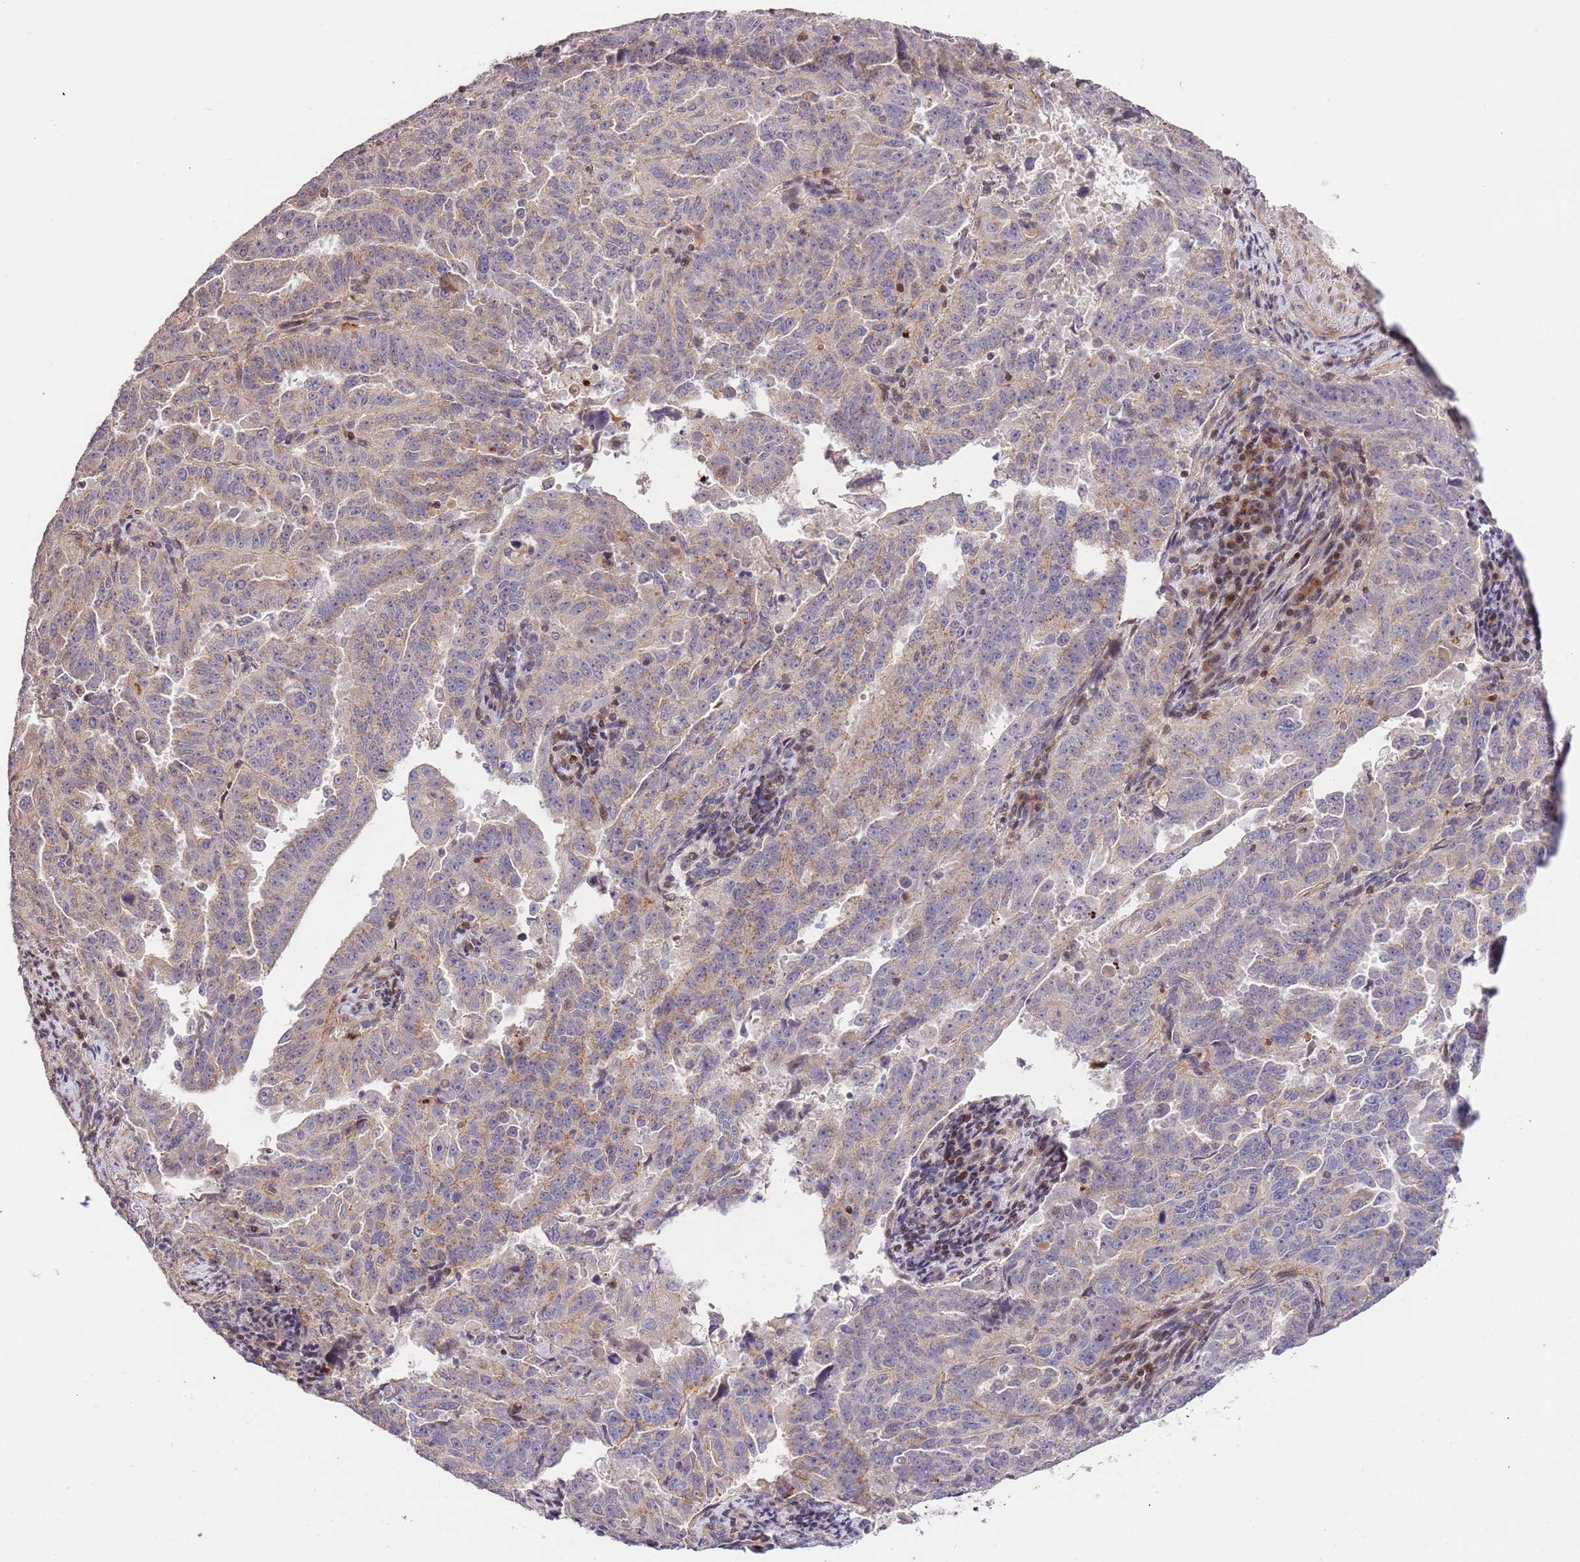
{"staining": {"intensity": "weak", "quantity": "25%-75%", "location": "cytoplasmic/membranous"}, "tissue": "endometrial cancer", "cell_type": "Tumor cells", "image_type": "cancer", "snomed": [{"axis": "morphology", "description": "Adenocarcinoma, NOS"}, {"axis": "topography", "description": "Endometrium"}], "caption": "The image shows staining of adenocarcinoma (endometrial), revealing weak cytoplasmic/membranous protein expression (brown color) within tumor cells.", "gene": "SLC16A4", "patient": {"sex": "female", "age": 65}}